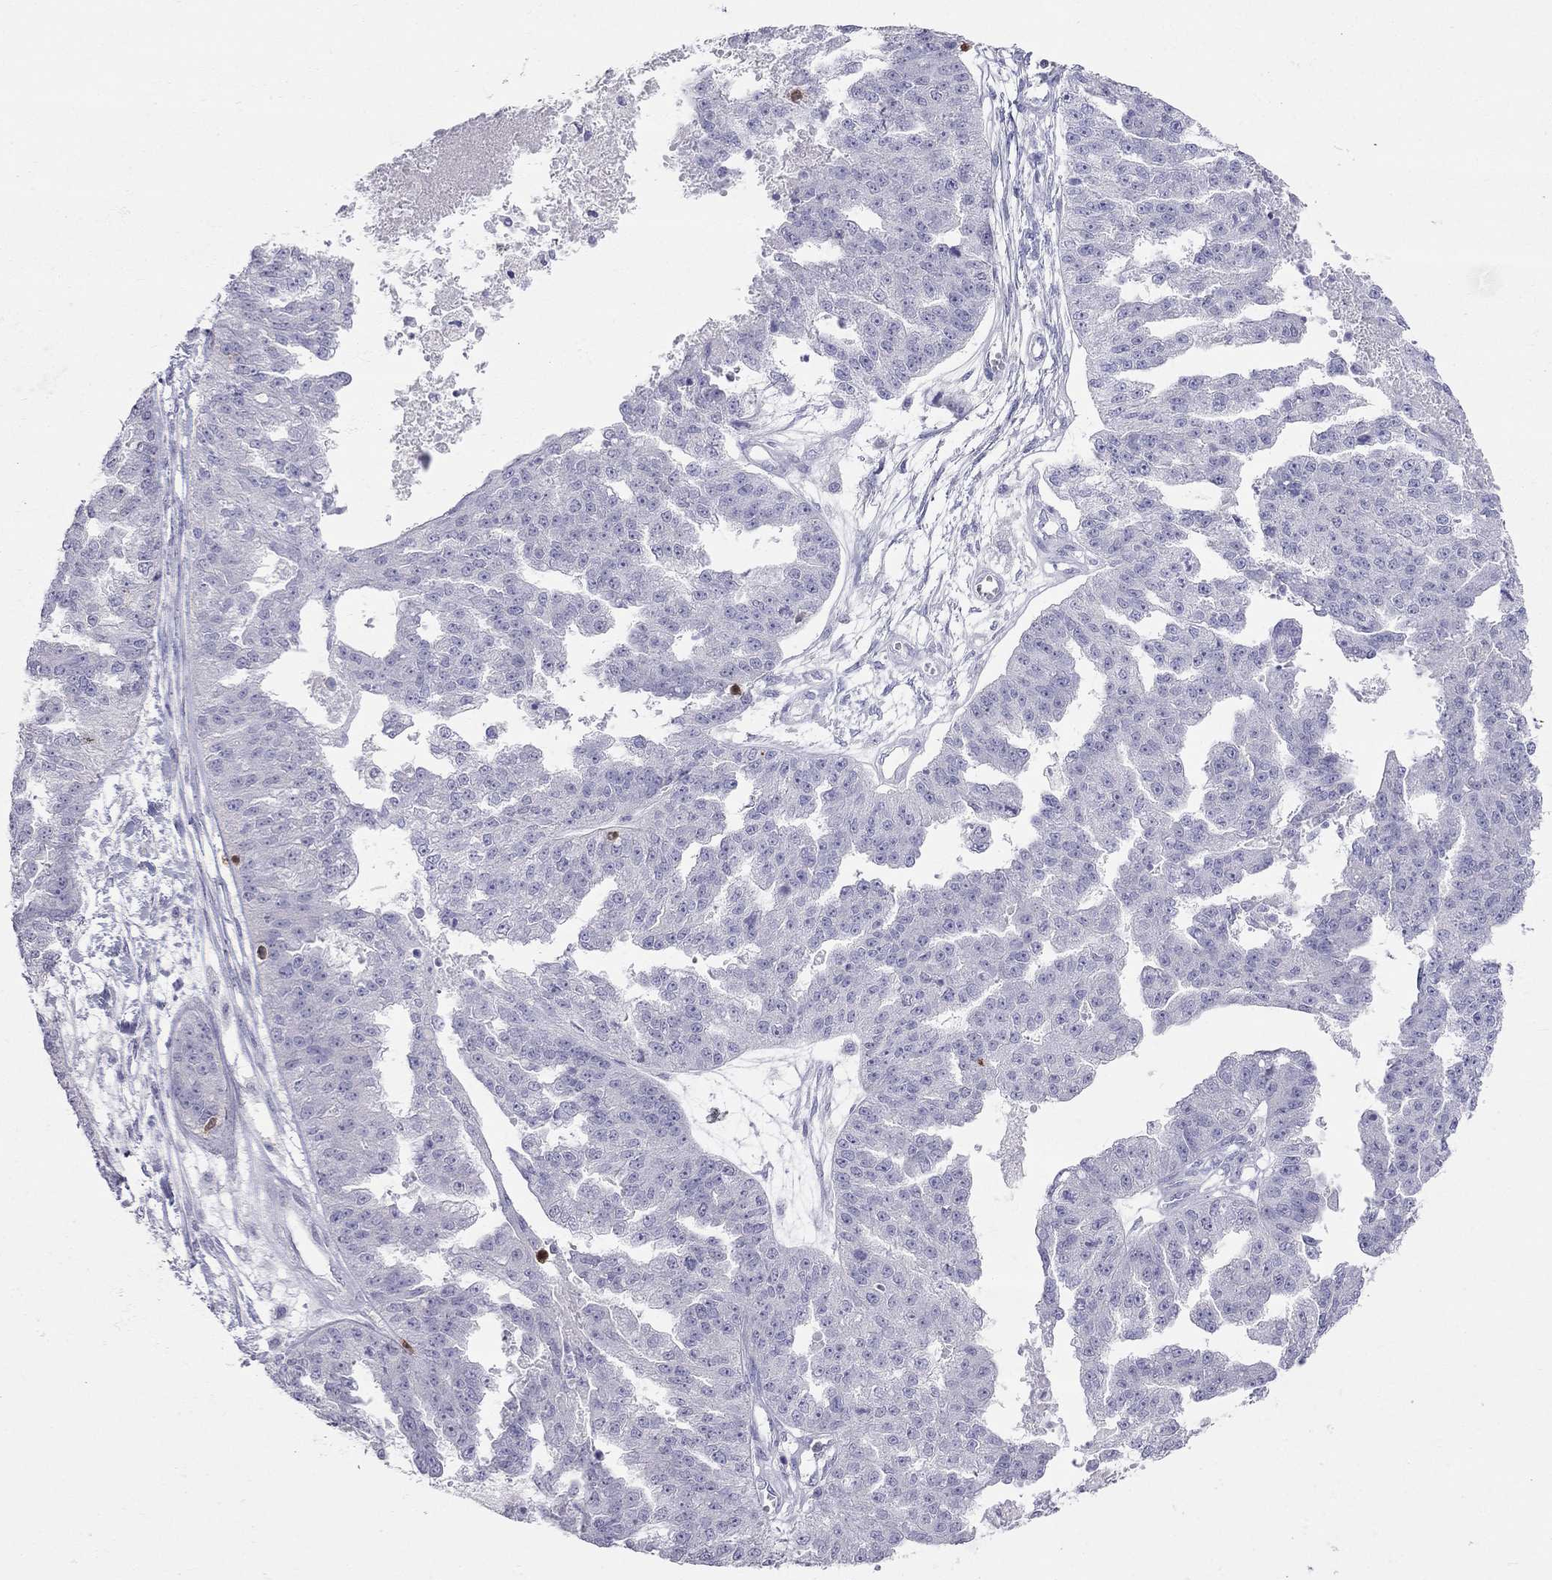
{"staining": {"intensity": "negative", "quantity": "none", "location": "none"}, "tissue": "ovarian cancer", "cell_type": "Tumor cells", "image_type": "cancer", "snomed": [{"axis": "morphology", "description": "Cystadenocarcinoma, serous, NOS"}, {"axis": "topography", "description": "Ovary"}], "caption": "This is an IHC micrograph of ovarian cancer. There is no expression in tumor cells.", "gene": "SH2D2A", "patient": {"sex": "female", "age": 58}}